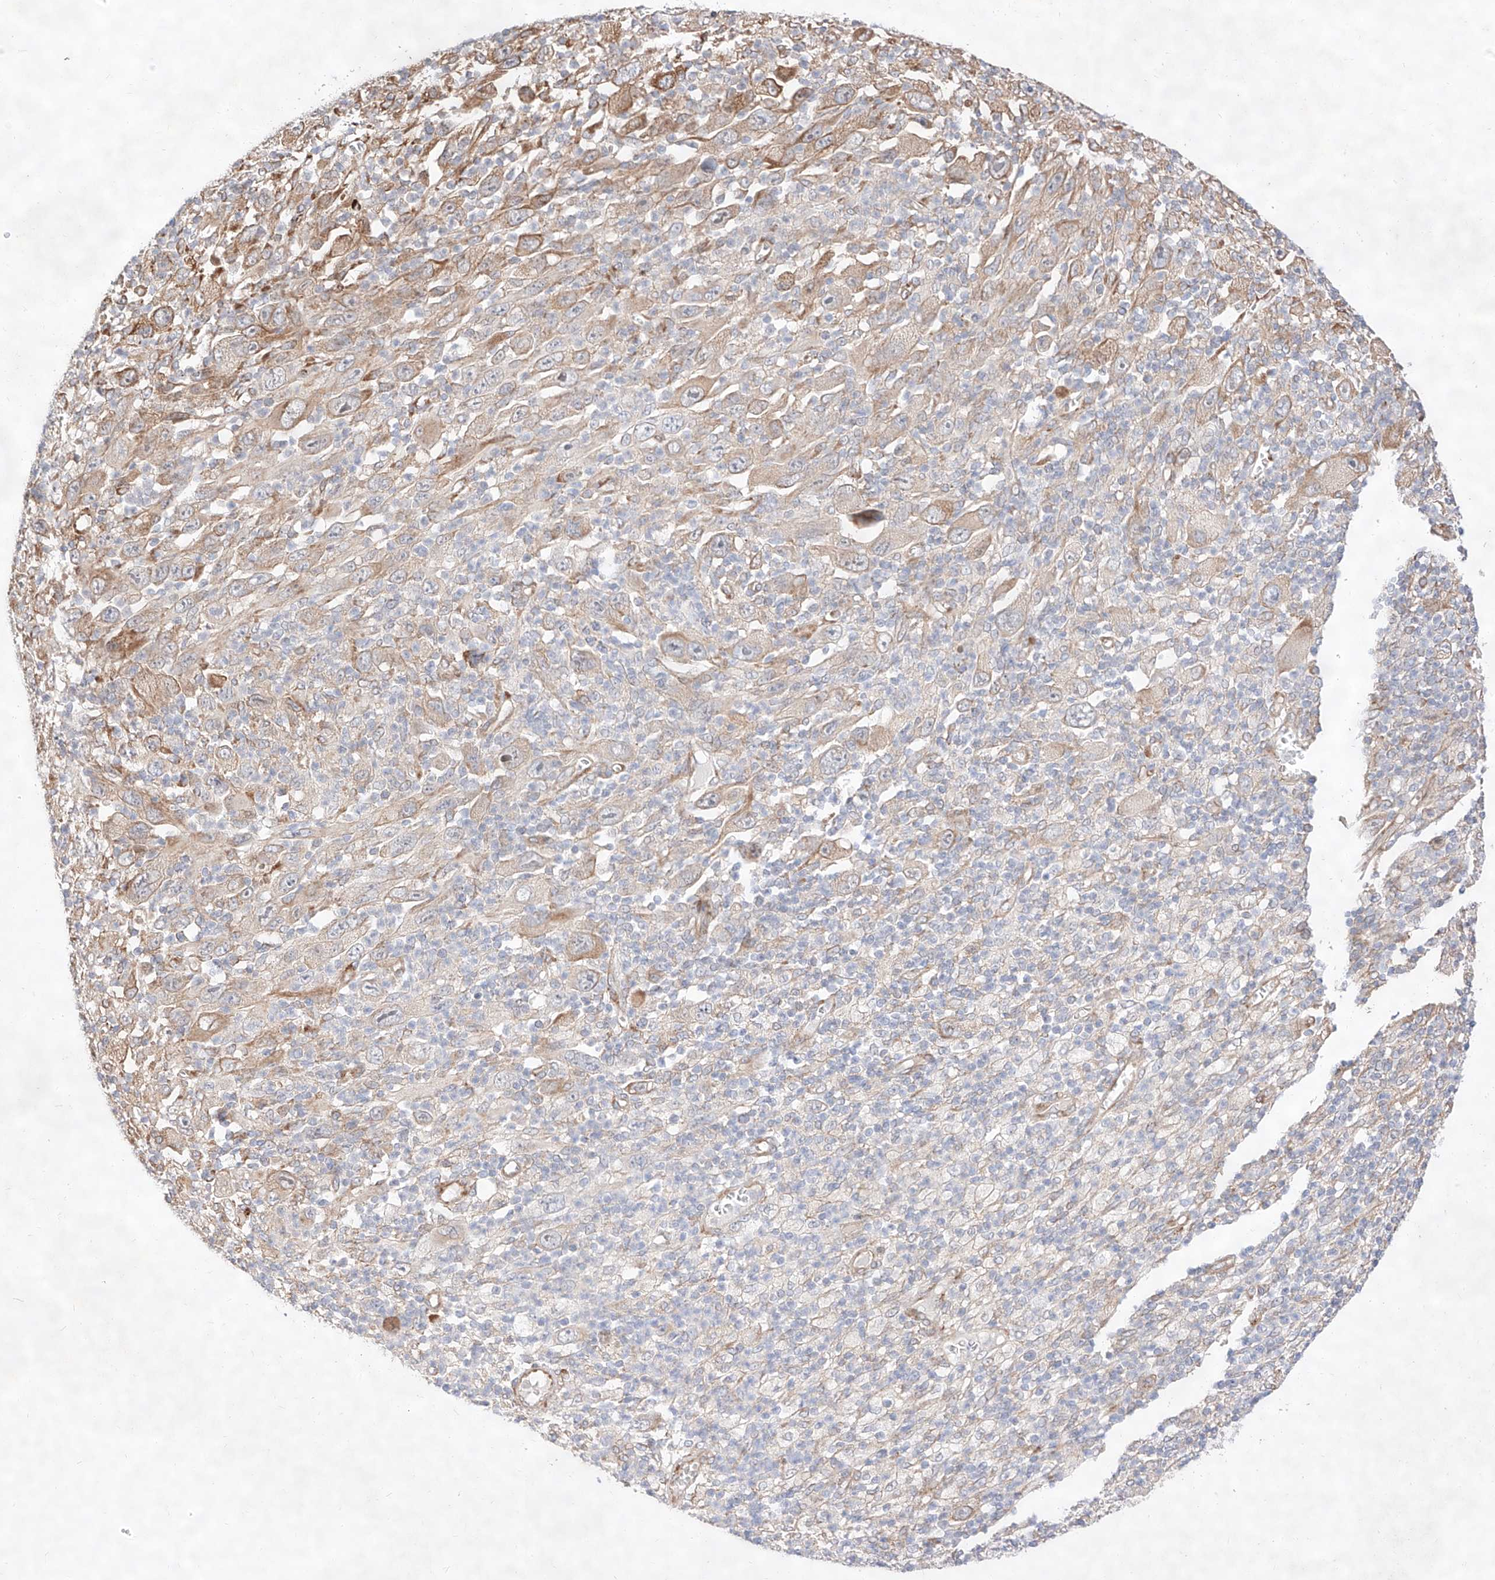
{"staining": {"intensity": "weak", "quantity": "25%-75%", "location": "cytoplasmic/membranous"}, "tissue": "melanoma", "cell_type": "Tumor cells", "image_type": "cancer", "snomed": [{"axis": "morphology", "description": "Malignant melanoma, Metastatic site"}, {"axis": "topography", "description": "Skin"}], "caption": "A photomicrograph showing weak cytoplasmic/membranous staining in approximately 25%-75% of tumor cells in melanoma, as visualized by brown immunohistochemical staining.", "gene": "ATP9B", "patient": {"sex": "female", "age": 56}}